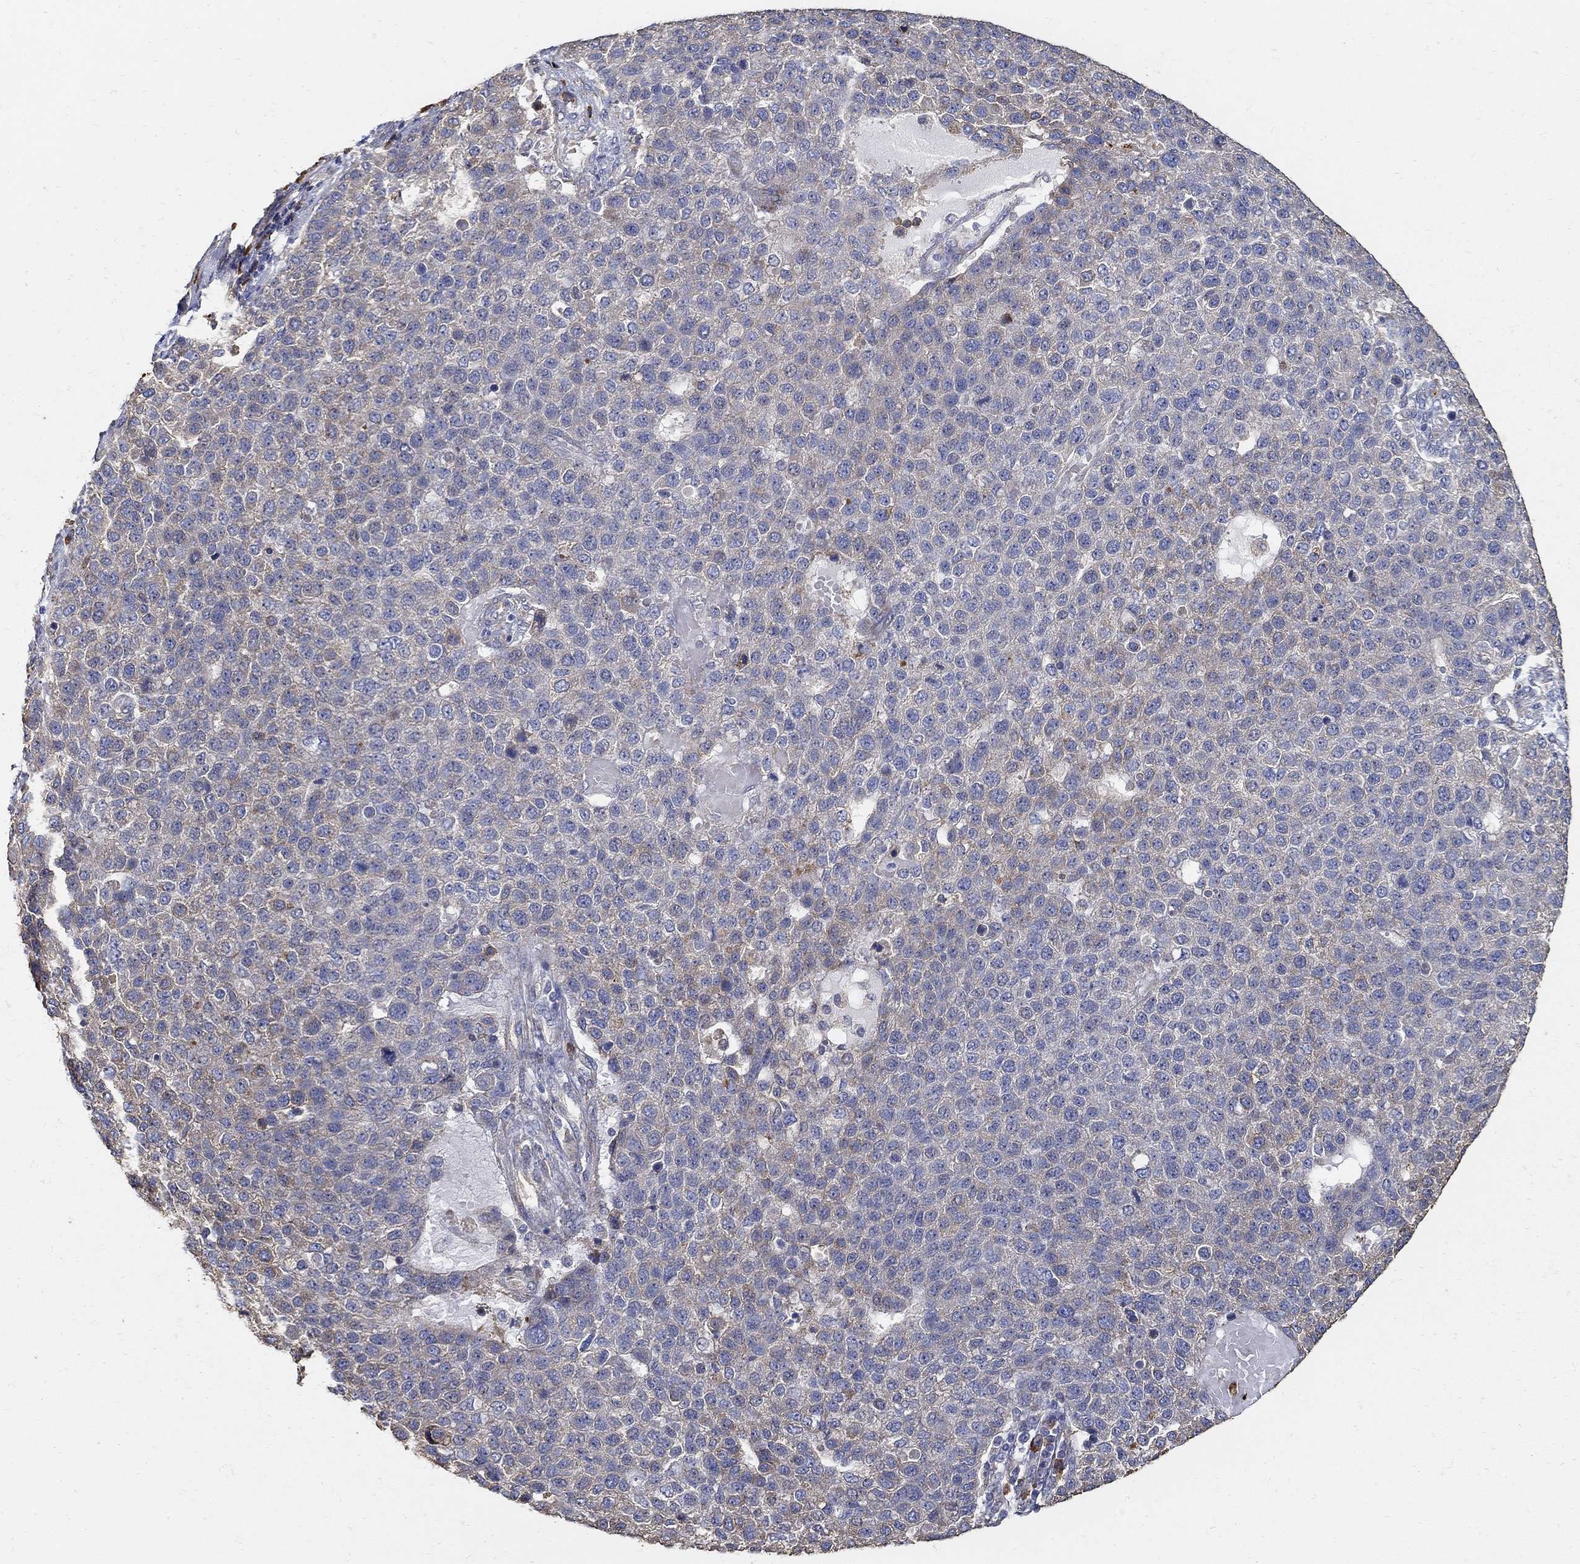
{"staining": {"intensity": "weak", "quantity": "<25%", "location": "cytoplasmic/membranous"}, "tissue": "pancreatic cancer", "cell_type": "Tumor cells", "image_type": "cancer", "snomed": [{"axis": "morphology", "description": "Adenocarcinoma, NOS"}, {"axis": "topography", "description": "Pancreas"}], "caption": "Adenocarcinoma (pancreatic) was stained to show a protein in brown. There is no significant positivity in tumor cells.", "gene": "EMILIN3", "patient": {"sex": "female", "age": 61}}